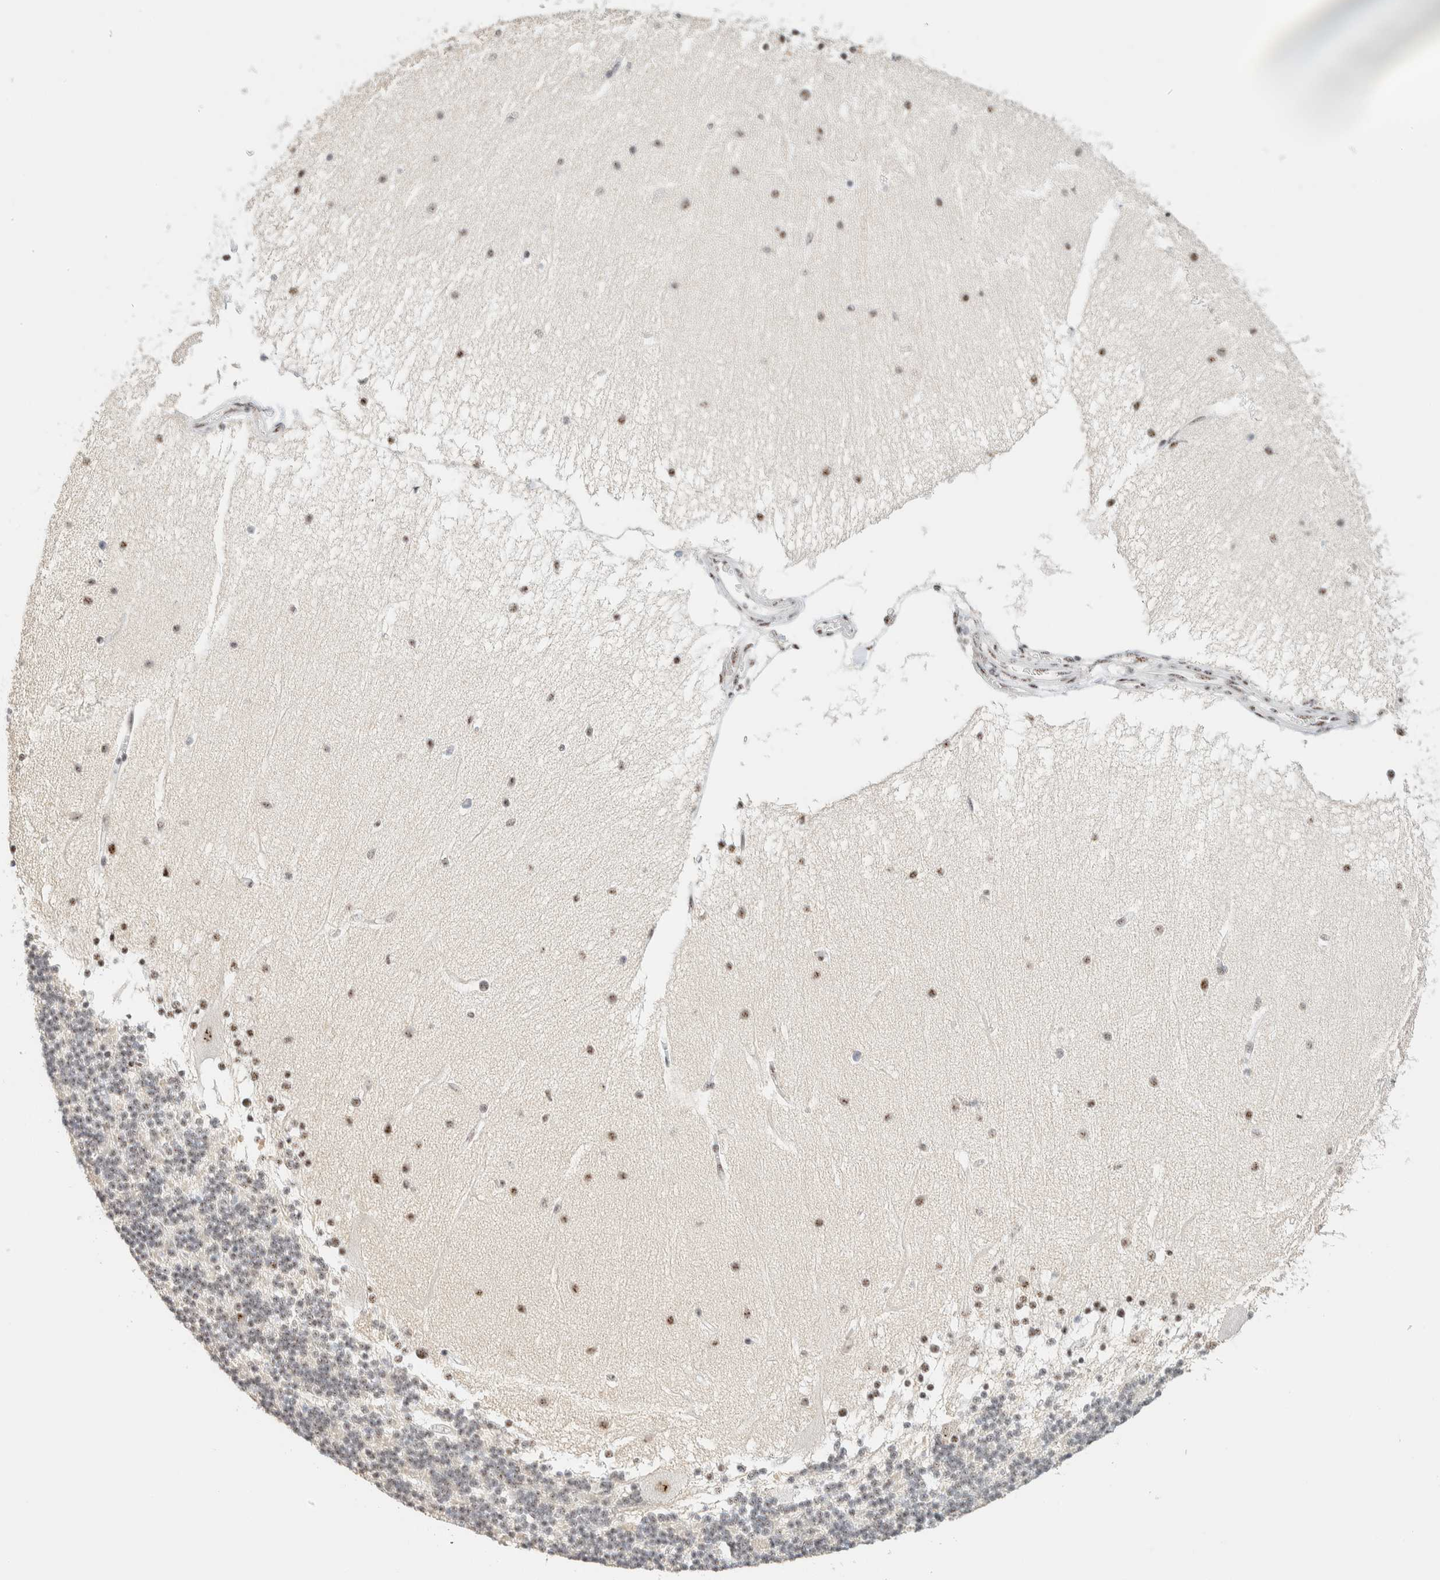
{"staining": {"intensity": "weak", "quantity": ">75%", "location": "nuclear"}, "tissue": "cerebellum", "cell_type": "Cells in granular layer", "image_type": "normal", "snomed": [{"axis": "morphology", "description": "Normal tissue, NOS"}, {"axis": "topography", "description": "Cerebellum"}], "caption": "Immunohistochemical staining of unremarkable human cerebellum exhibits low levels of weak nuclear expression in approximately >75% of cells in granular layer.", "gene": "SON", "patient": {"sex": "female", "age": 54}}